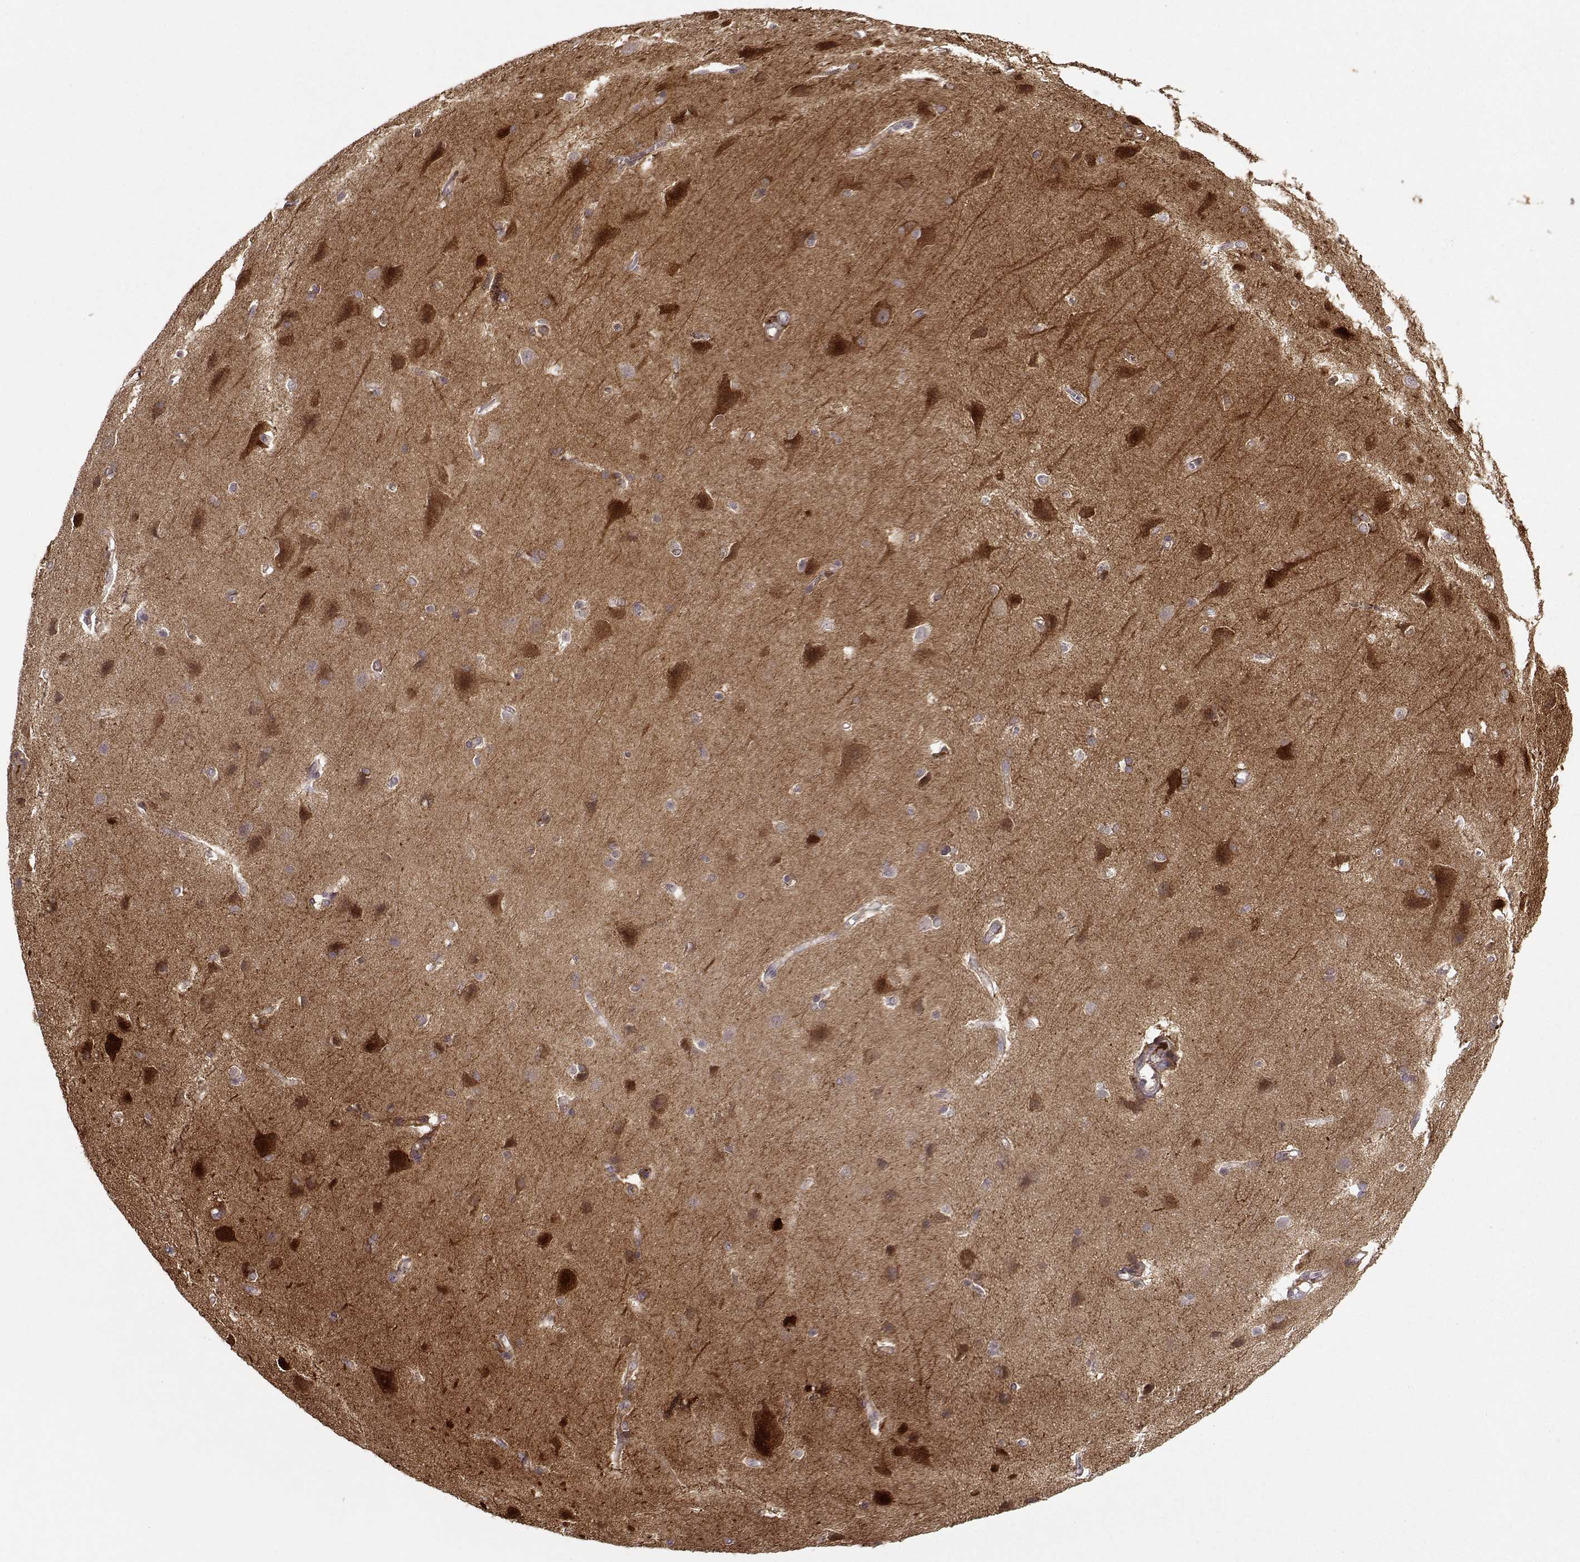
{"staining": {"intensity": "negative", "quantity": "none", "location": "none"}, "tissue": "cerebral cortex", "cell_type": "Endothelial cells", "image_type": "normal", "snomed": [{"axis": "morphology", "description": "Normal tissue, NOS"}, {"axis": "topography", "description": "Cerebral cortex"}], "caption": "A high-resolution micrograph shows immunohistochemistry staining of benign cerebral cortex, which displays no significant positivity in endothelial cells. (Immunohistochemistry (ihc), brightfield microscopy, high magnification).", "gene": "NECAB3", "patient": {"sex": "male", "age": 37}}